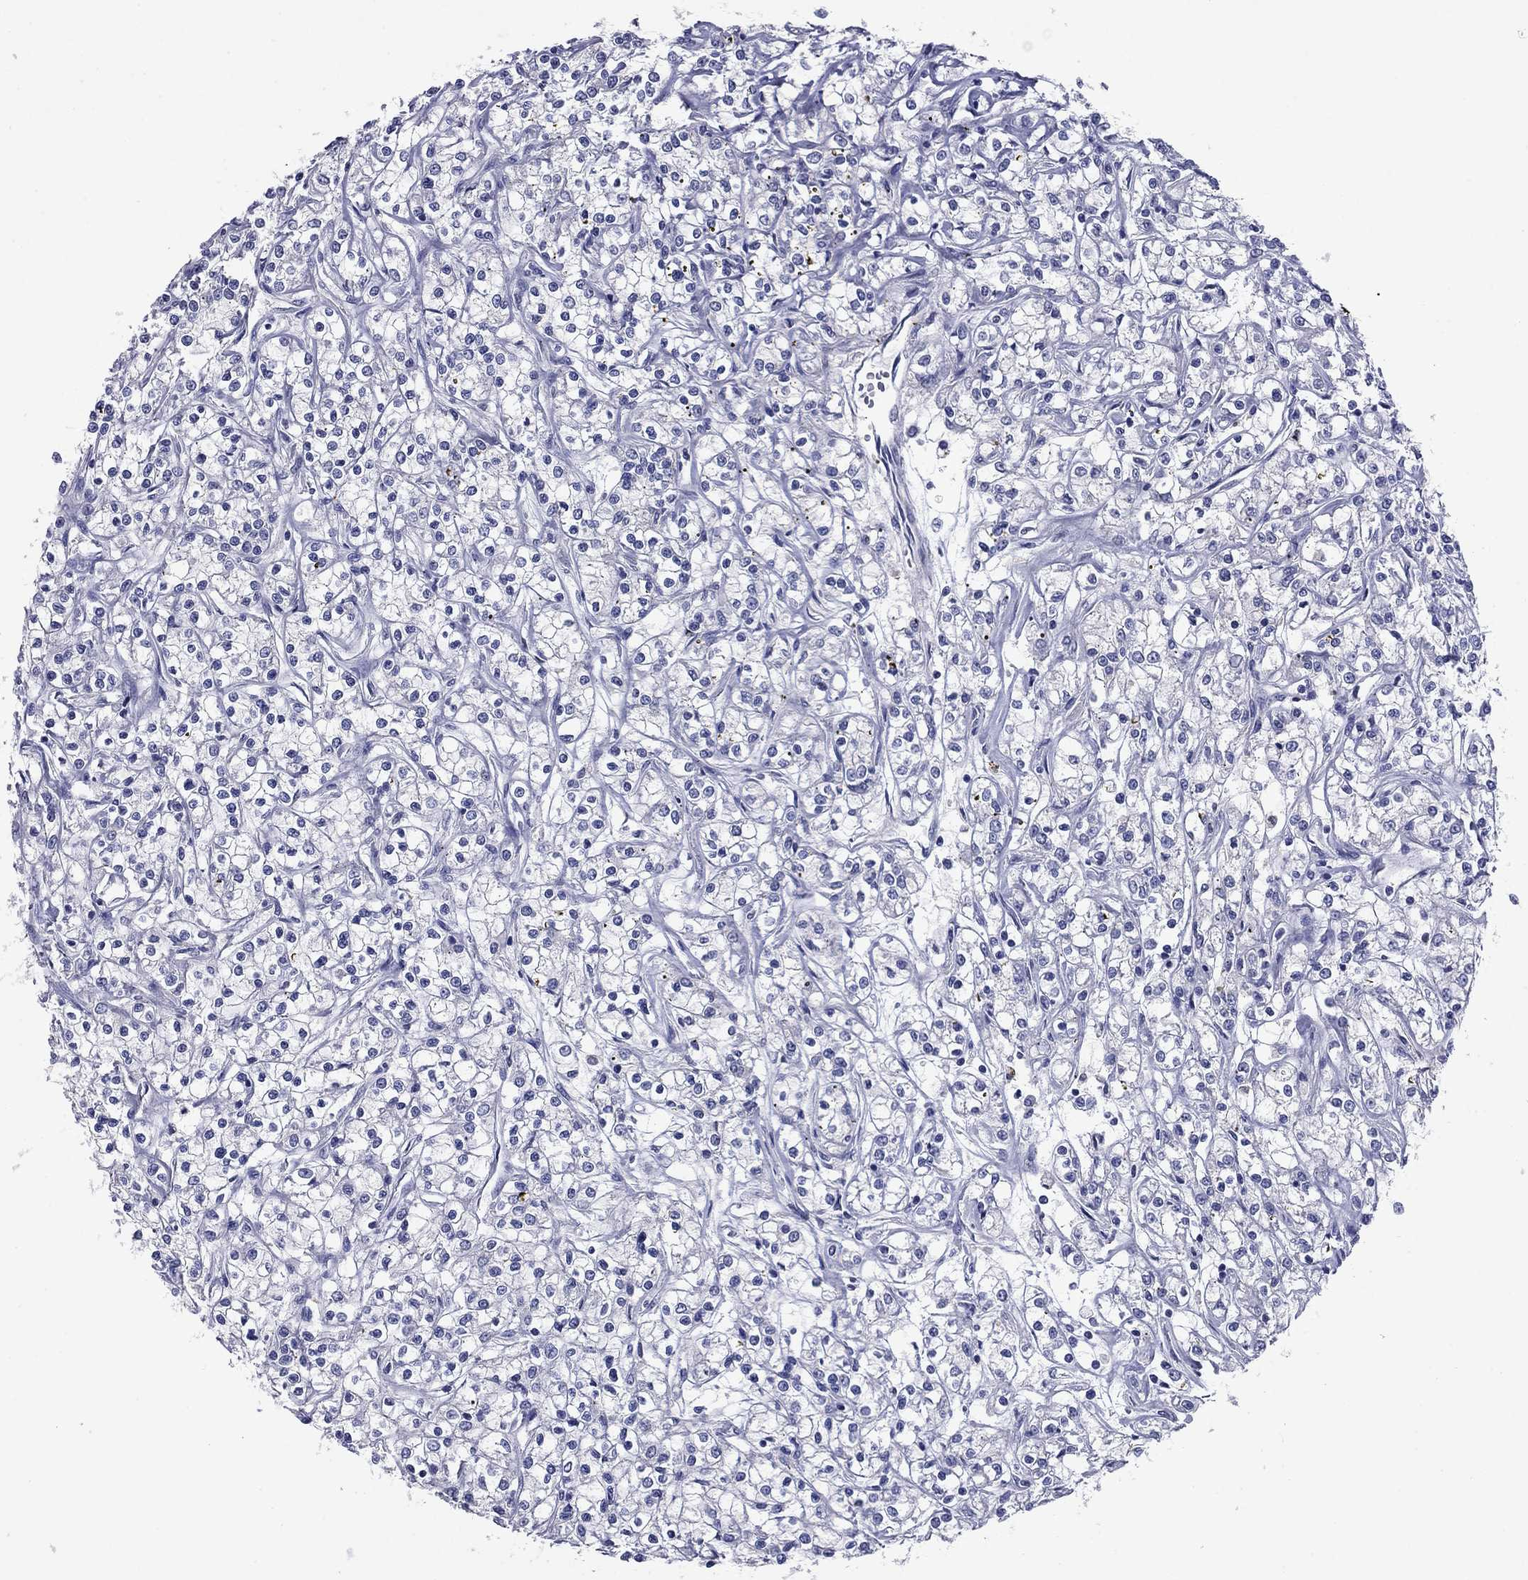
{"staining": {"intensity": "negative", "quantity": "none", "location": "none"}, "tissue": "renal cancer", "cell_type": "Tumor cells", "image_type": "cancer", "snomed": [{"axis": "morphology", "description": "Adenocarcinoma, NOS"}, {"axis": "topography", "description": "Kidney"}], "caption": "Human adenocarcinoma (renal) stained for a protein using IHC displays no positivity in tumor cells.", "gene": "CFAP119", "patient": {"sex": "female", "age": 59}}